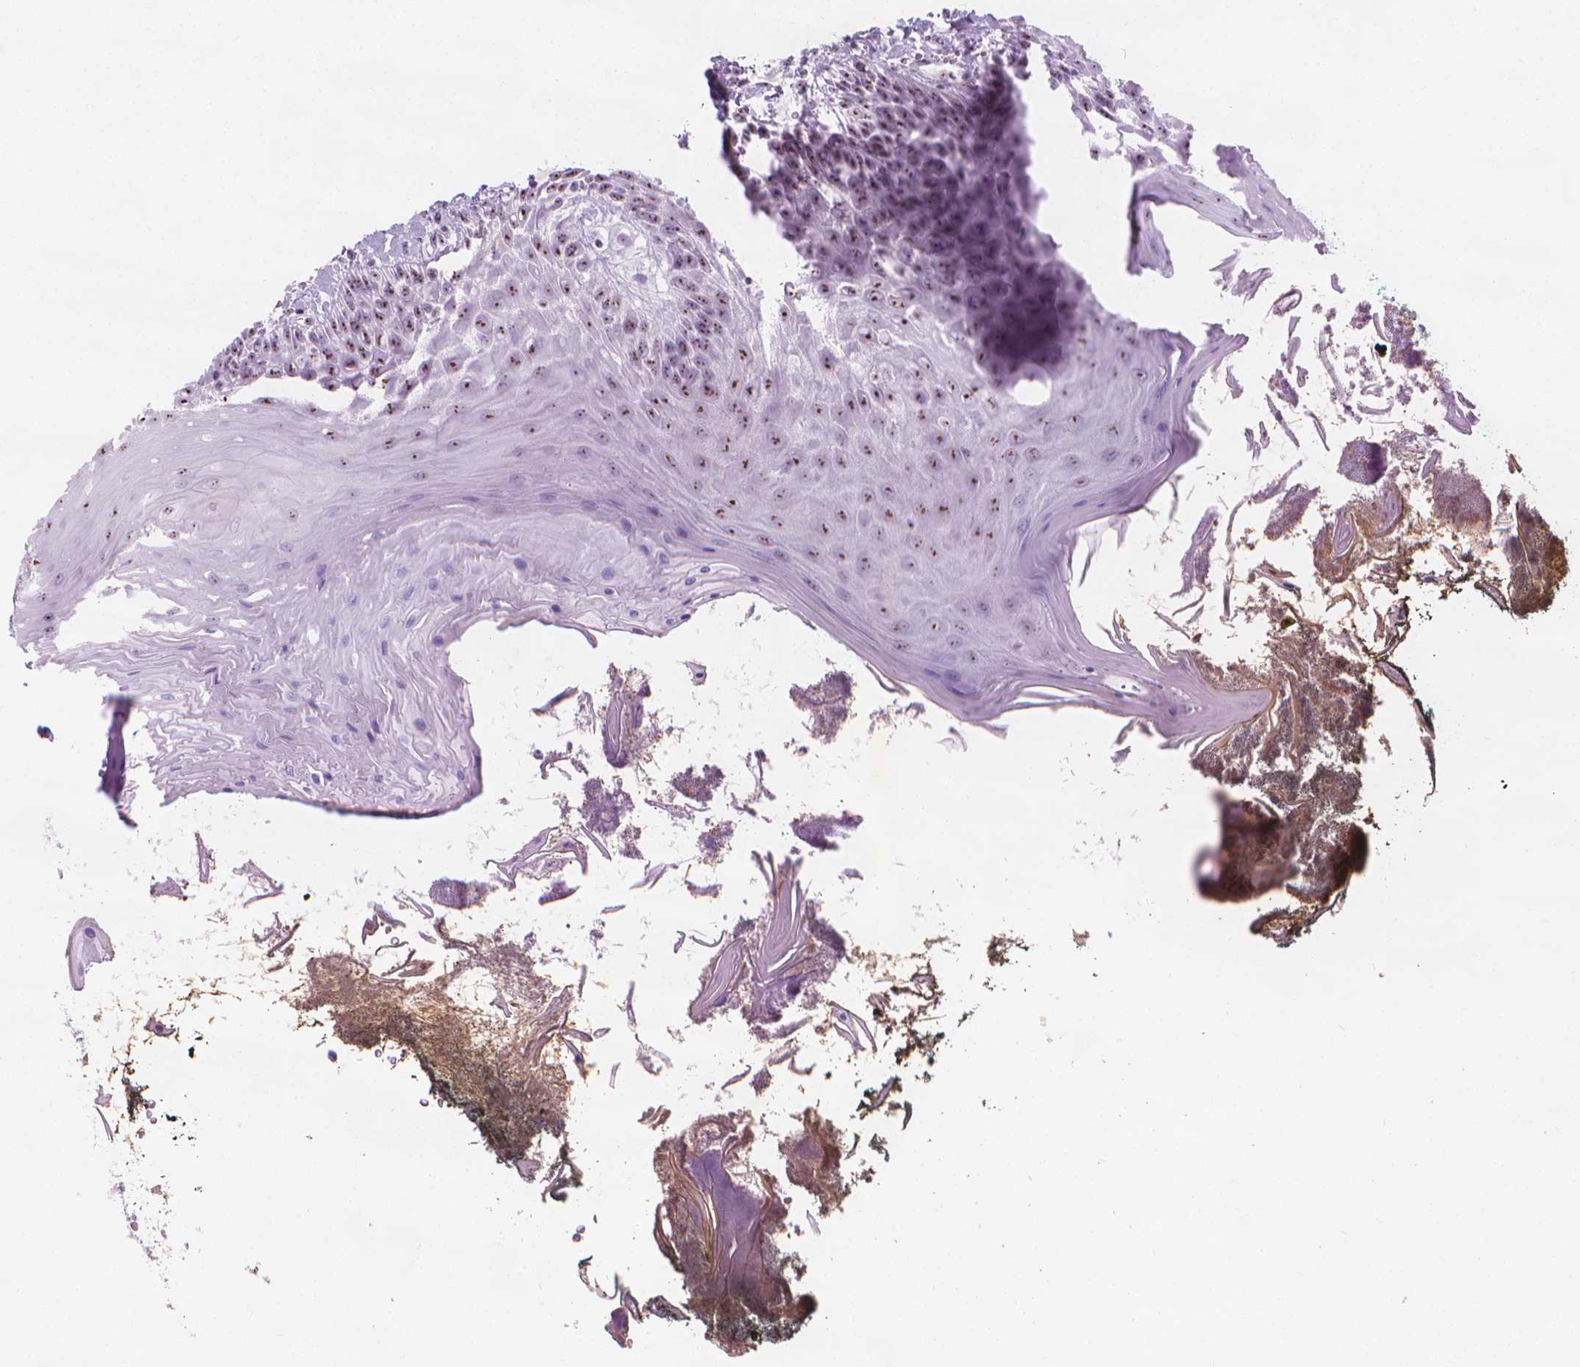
{"staining": {"intensity": "moderate", "quantity": ">75%", "location": "nuclear"}, "tissue": "oral mucosa", "cell_type": "Squamous epithelial cells", "image_type": "normal", "snomed": [{"axis": "morphology", "description": "Normal tissue, NOS"}, {"axis": "topography", "description": "Oral tissue"}], "caption": "Moderate nuclear protein expression is appreciated in approximately >75% of squamous epithelial cells in oral mucosa. (Brightfield microscopy of DAB IHC at high magnification).", "gene": "NOL7", "patient": {"sex": "male", "age": 9}}